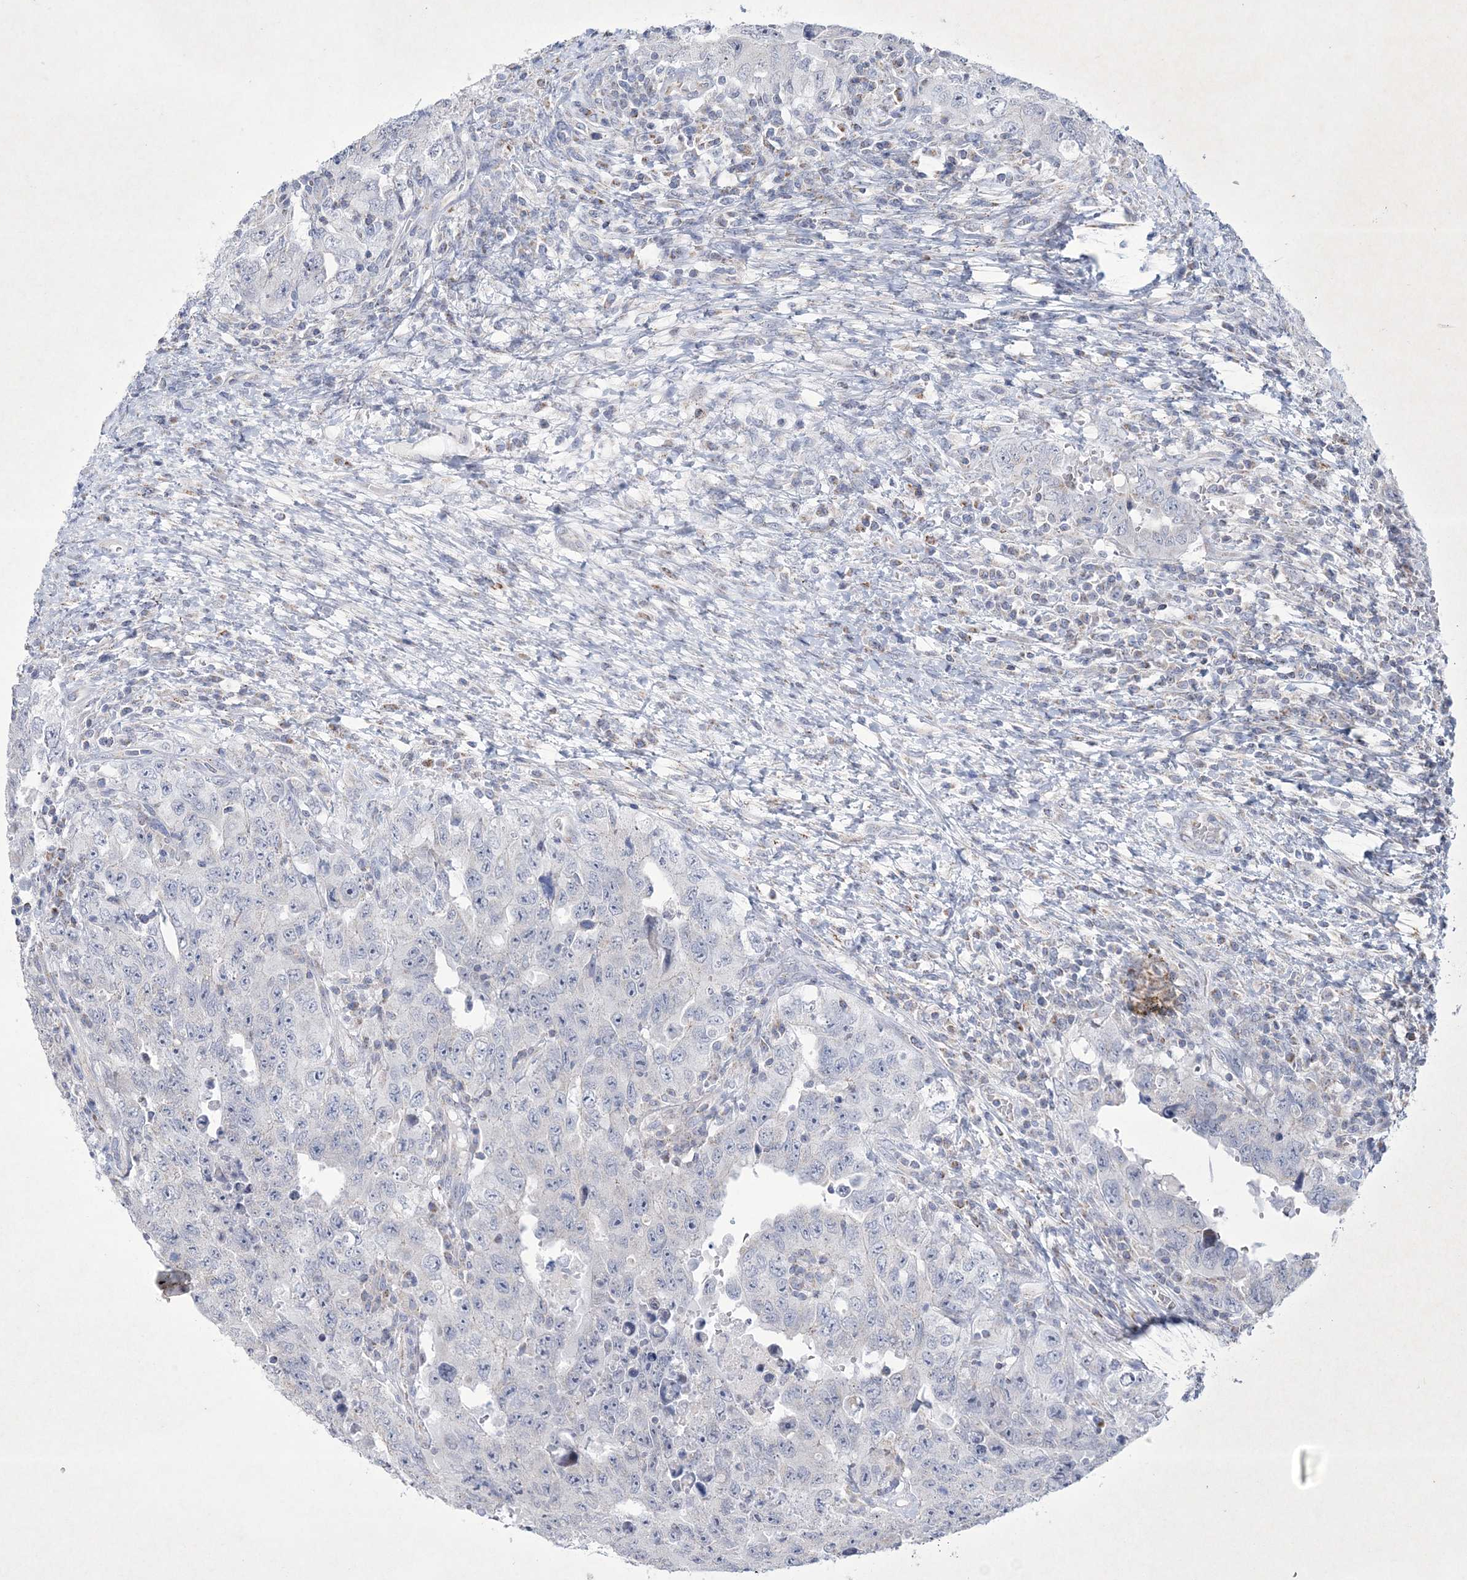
{"staining": {"intensity": "negative", "quantity": "none", "location": "none"}, "tissue": "testis cancer", "cell_type": "Tumor cells", "image_type": "cancer", "snomed": [{"axis": "morphology", "description": "Carcinoma, Embryonal, NOS"}, {"axis": "topography", "description": "Testis"}], "caption": "Immunohistochemistry (IHC) photomicrograph of human testis cancer (embryonal carcinoma) stained for a protein (brown), which reveals no expression in tumor cells.", "gene": "CES4A", "patient": {"sex": "male", "age": 26}}